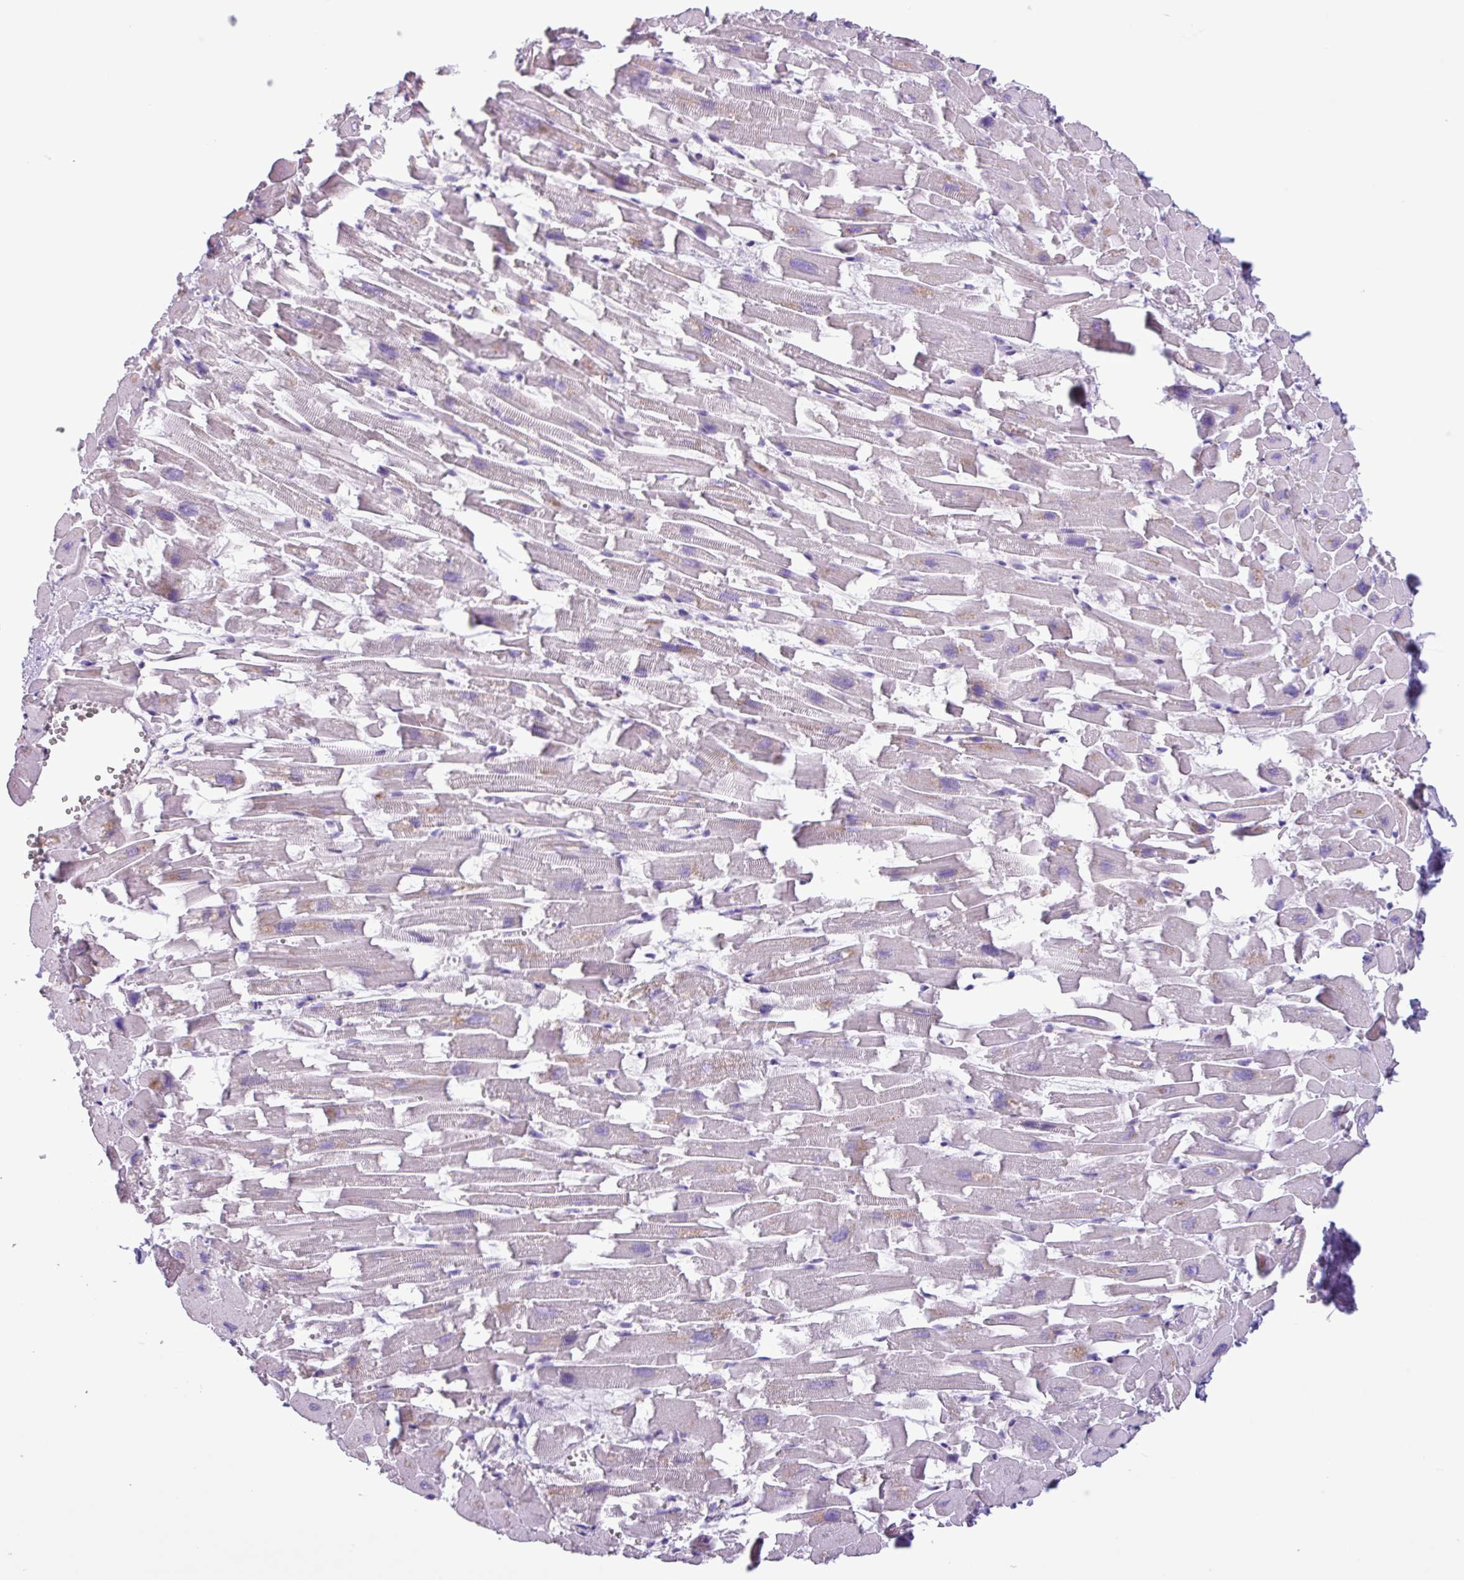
{"staining": {"intensity": "negative", "quantity": "none", "location": "none"}, "tissue": "heart muscle", "cell_type": "Cardiomyocytes", "image_type": "normal", "snomed": [{"axis": "morphology", "description": "Normal tissue, NOS"}, {"axis": "topography", "description": "Heart"}], "caption": "An immunohistochemistry (IHC) histopathology image of unremarkable heart muscle is shown. There is no staining in cardiomyocytes of heart muscle.", "gene": "CYSTM1", "patient": {"sex": "female", "age": 64}}